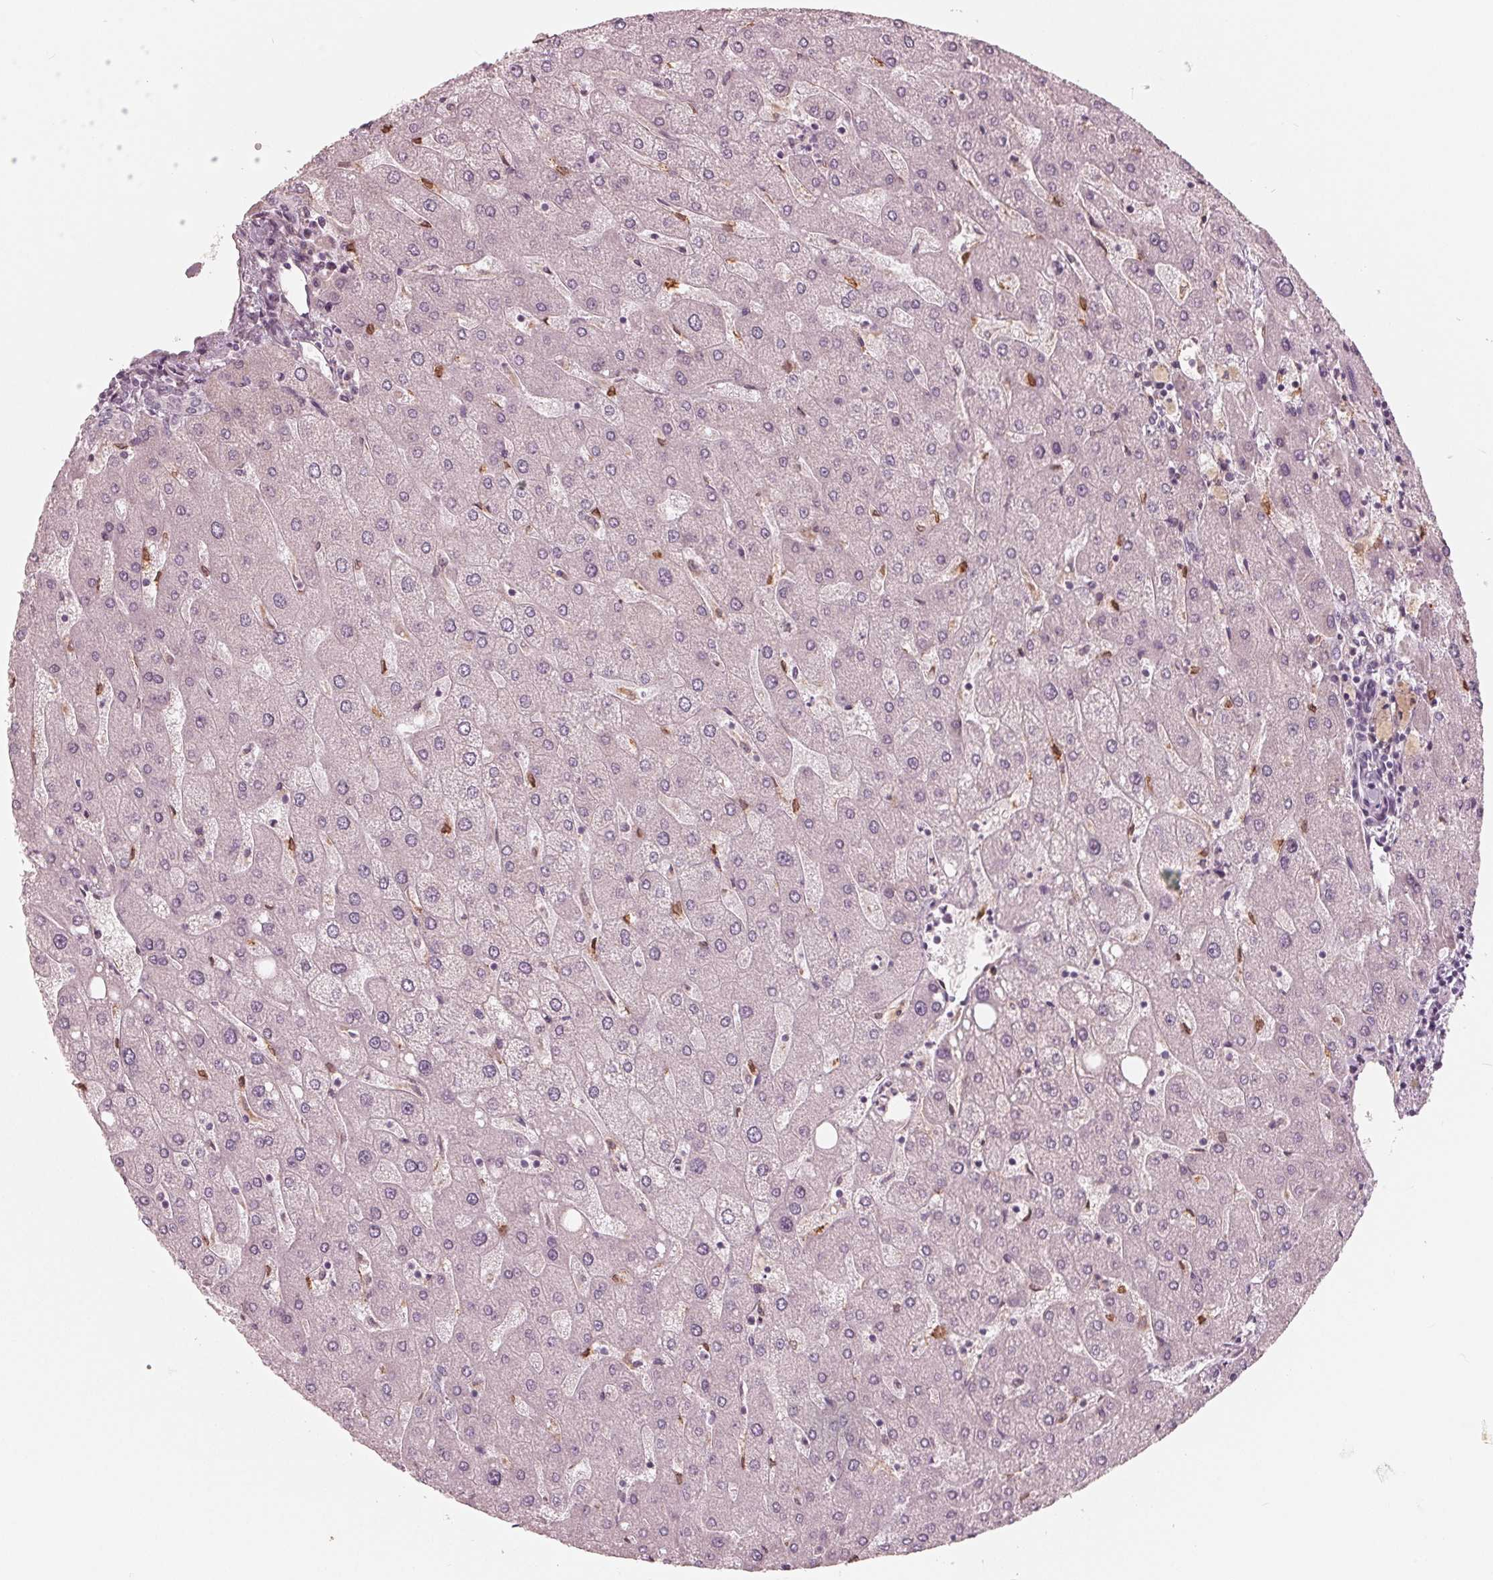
{"staining": {"intensity": "negative", "quantity": "none", "location": "none"}, "tissue": "liver", "cell_type": "Cholangiocytes", "image_type": "normal", "snomed": [{"axis": "morphology", "description": "Normal tissue, NOS"}, {"axis": "topography", "description": "Liver"}], "caption": "A micrograph of human liver is negative for staining in cholangiocytes. (Stains: DAB (3,3'-diaminobenzidine) immunohistochemistry with hematoxylin counter stain, Microscopy: brightfield microscopy at high magnification).", "gene": "IKBIP", "patient": {"sex": "male", "age": 67}}